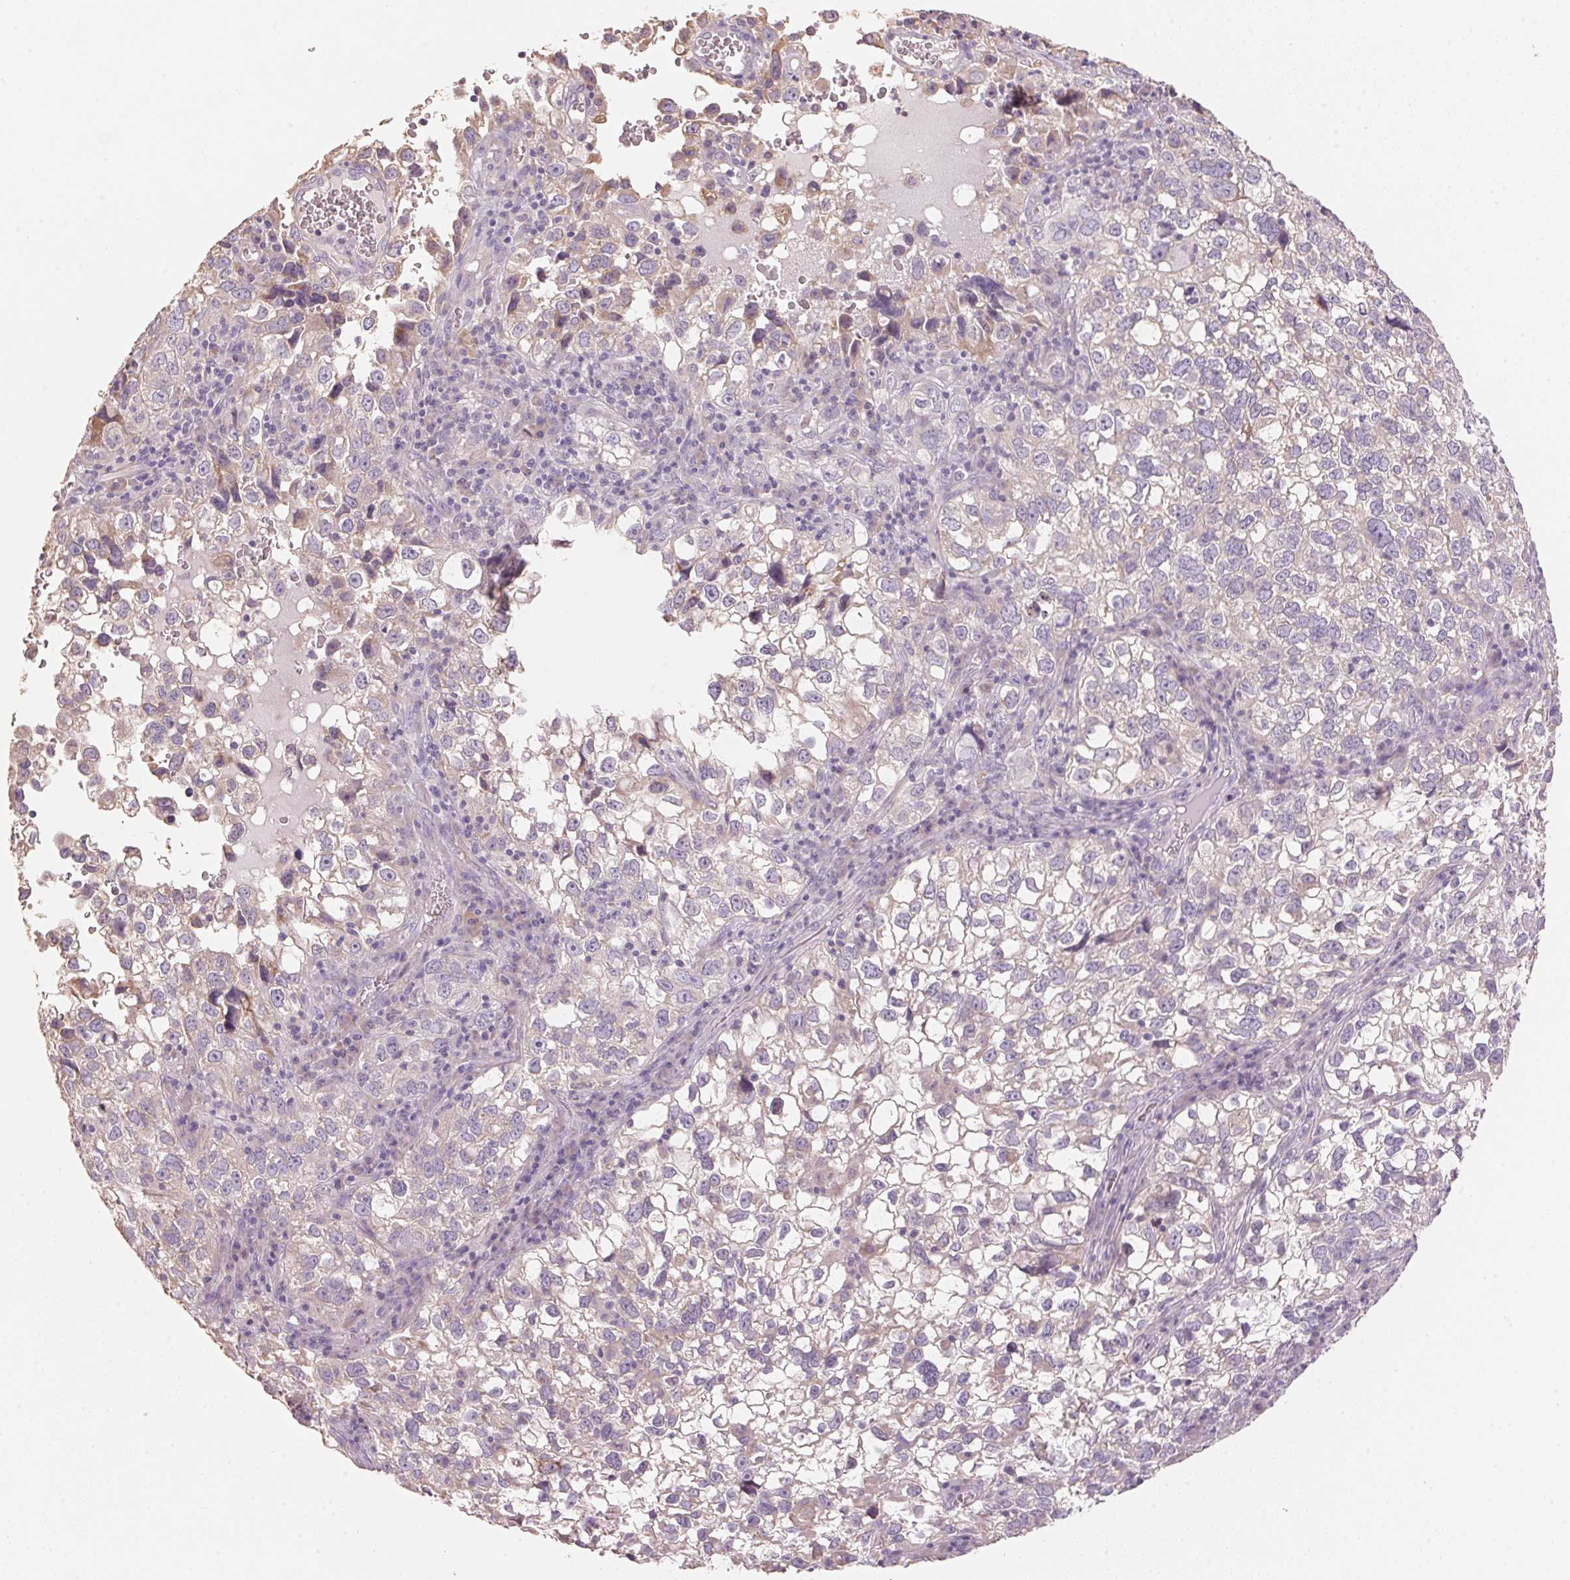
{"staining": {"intensity": "negative", "quantity": "none", "location": "none"}, "tissue": "cervical cancer", "cell_type": "Tumor cells", "image_type": "cancer", "snomed": [{"axis": "morphology", "description": "Squamous cell carcinoma, NOS"}, {"axis": "topography", "description": "Cervix"}], "caption": "Cervical squamous cell carcinoma was stained to show a protein in brown. There is no significant expression in tumor cells.", "gene": "LYZL6", "patient": {"sex": "female", "age": 55}}